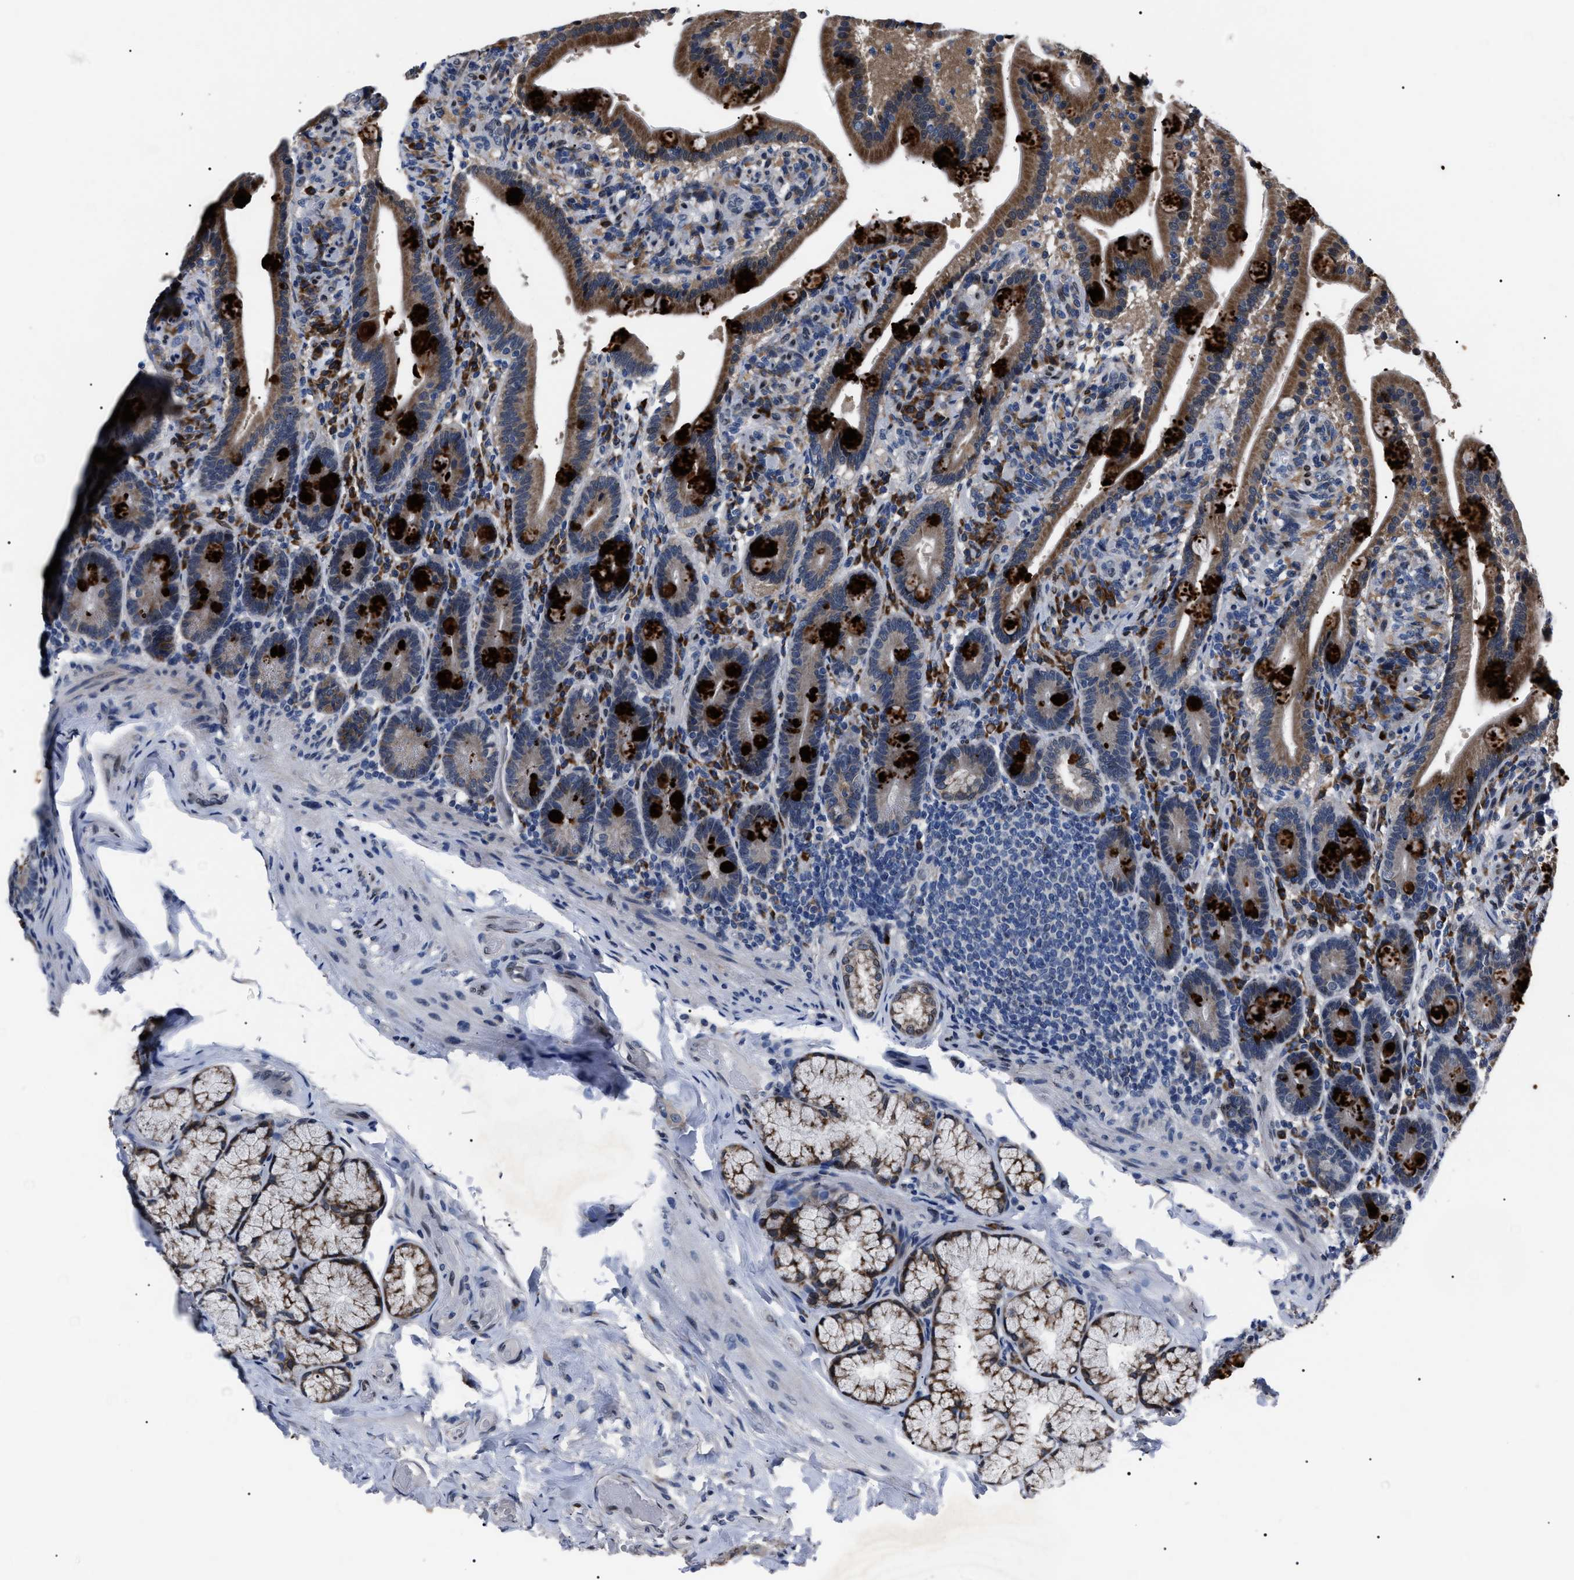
{"staining": {"intensity": "strong", "quantity": ">75%", "location": "cytoplasmic/membranous"}, "tissue": "duodenum", "cell_type": "Glandular cells", "image_type": "normal", "snomed": [{"axis": "morphology", "description": "Normal tissue, NOS"}, {"axis": "topography", "description": "Duodenum"}], "caption": "High-magnification brightfield microscopy of benign duodenum stained with DAB (brown) and counterstained with hematoxylin (blue). glandular cells exhibit strong cytoplasmic/membranous expression is appreciated in approximately>75% of cells. The staining was performed using DAB (3,3'-diaminobenzidine), with brown indicating positive protein expression. Nuclei are stained blue with hematoxylin.", "gene": "LRRC14", "patient": {"sex": "male", "age": 54}}